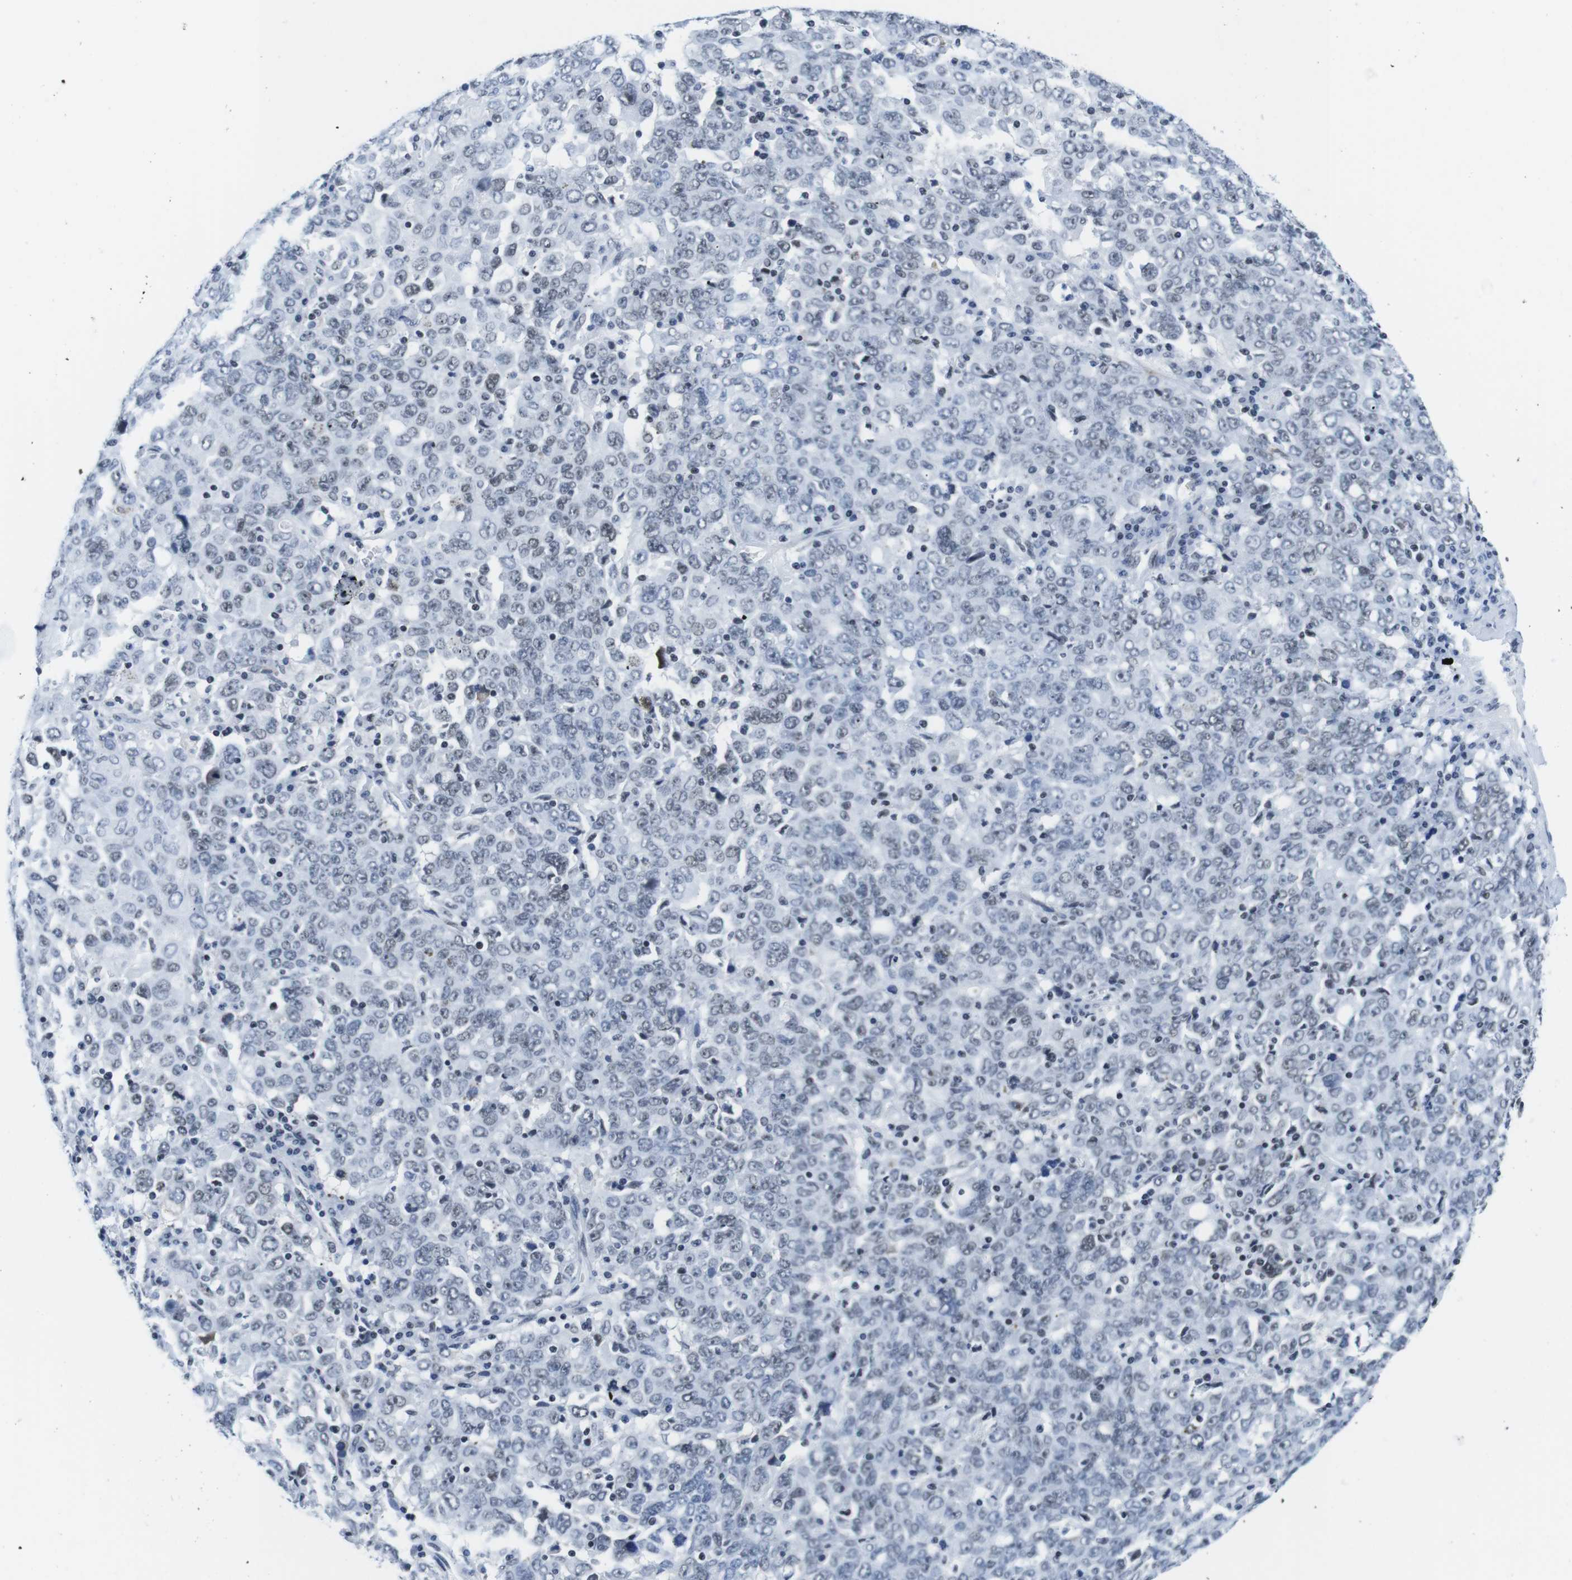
{"staining": {"intensity": "weak", "quantity": "25%-75%", "location": "nuclear"}, "tissue": "ovarian cancer", "cell_type": "Tumor cells", "image_type": "cancer", "snomed": [{"axis": "morphology", "description": "Carcinoma, endometroid"}, {"axis": "topography", "description": "Ovary"}], "caption": "A photomicrograph showing weak nuclear positivity in about 25%-75% of tumor cells in ovarian cancer, as visualized by brown immunohistochemical staining.", "gene": "IFI16", "patient": {"sex": "female", "age": 62}}